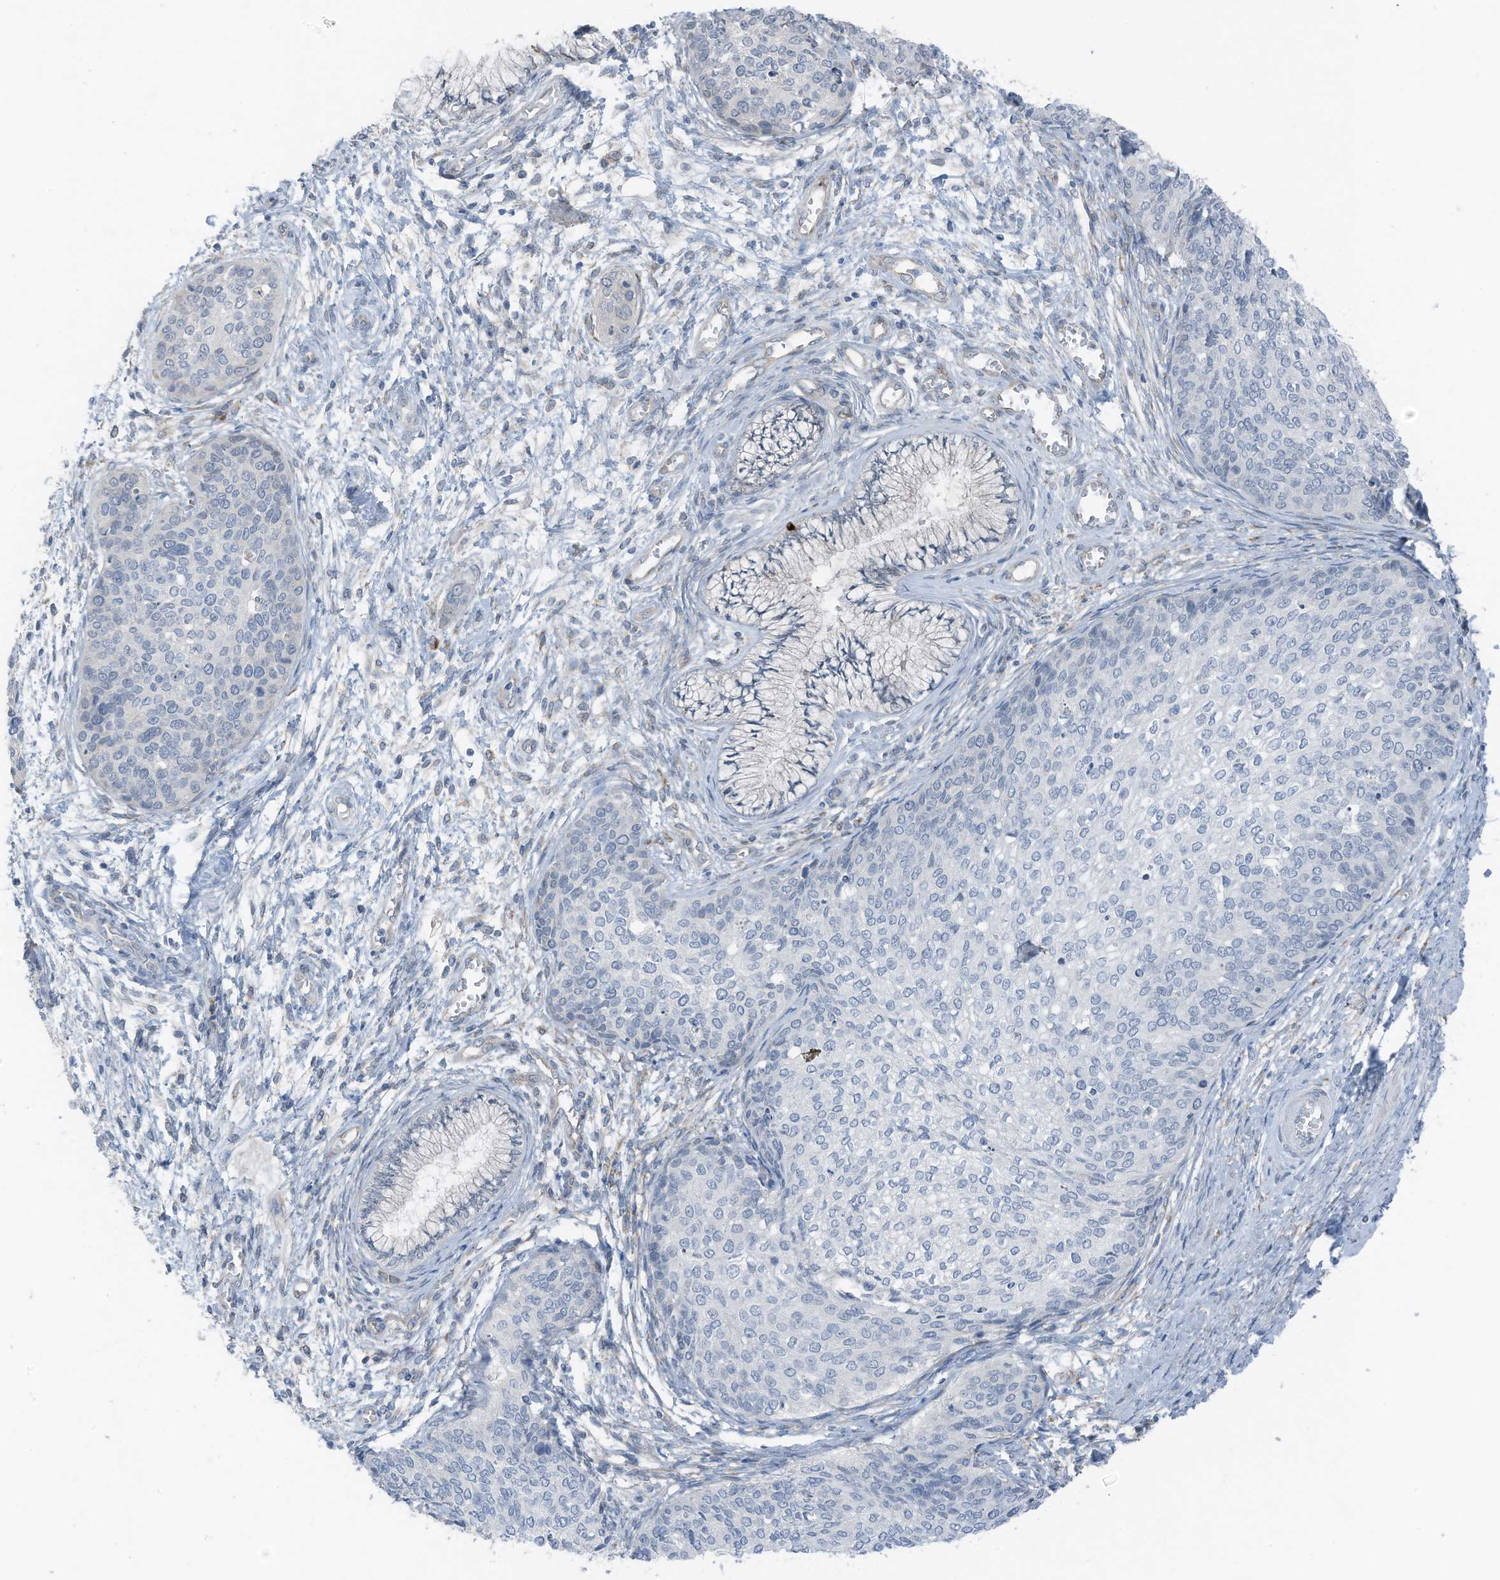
{"staining": {"intensity": "negative", "quantity": "none", "location": "none"}, "tissue": "cervical cancer", "cell_type": "Tumor cells", "image_type": "cancer", "snomed": [{"axis": "morphology", "description": "Squamous cell carcinoma, NOS"}, {"axis": "topography", "description": "Cervix"}], "caption": "This is an immunohistochemistry (IHC) image of human squamous cell carcinoma (cervical). There is no expression in tumor cells.", "gene": "ARHGEF33", "patient": {"sex": "female", "age": 37}}